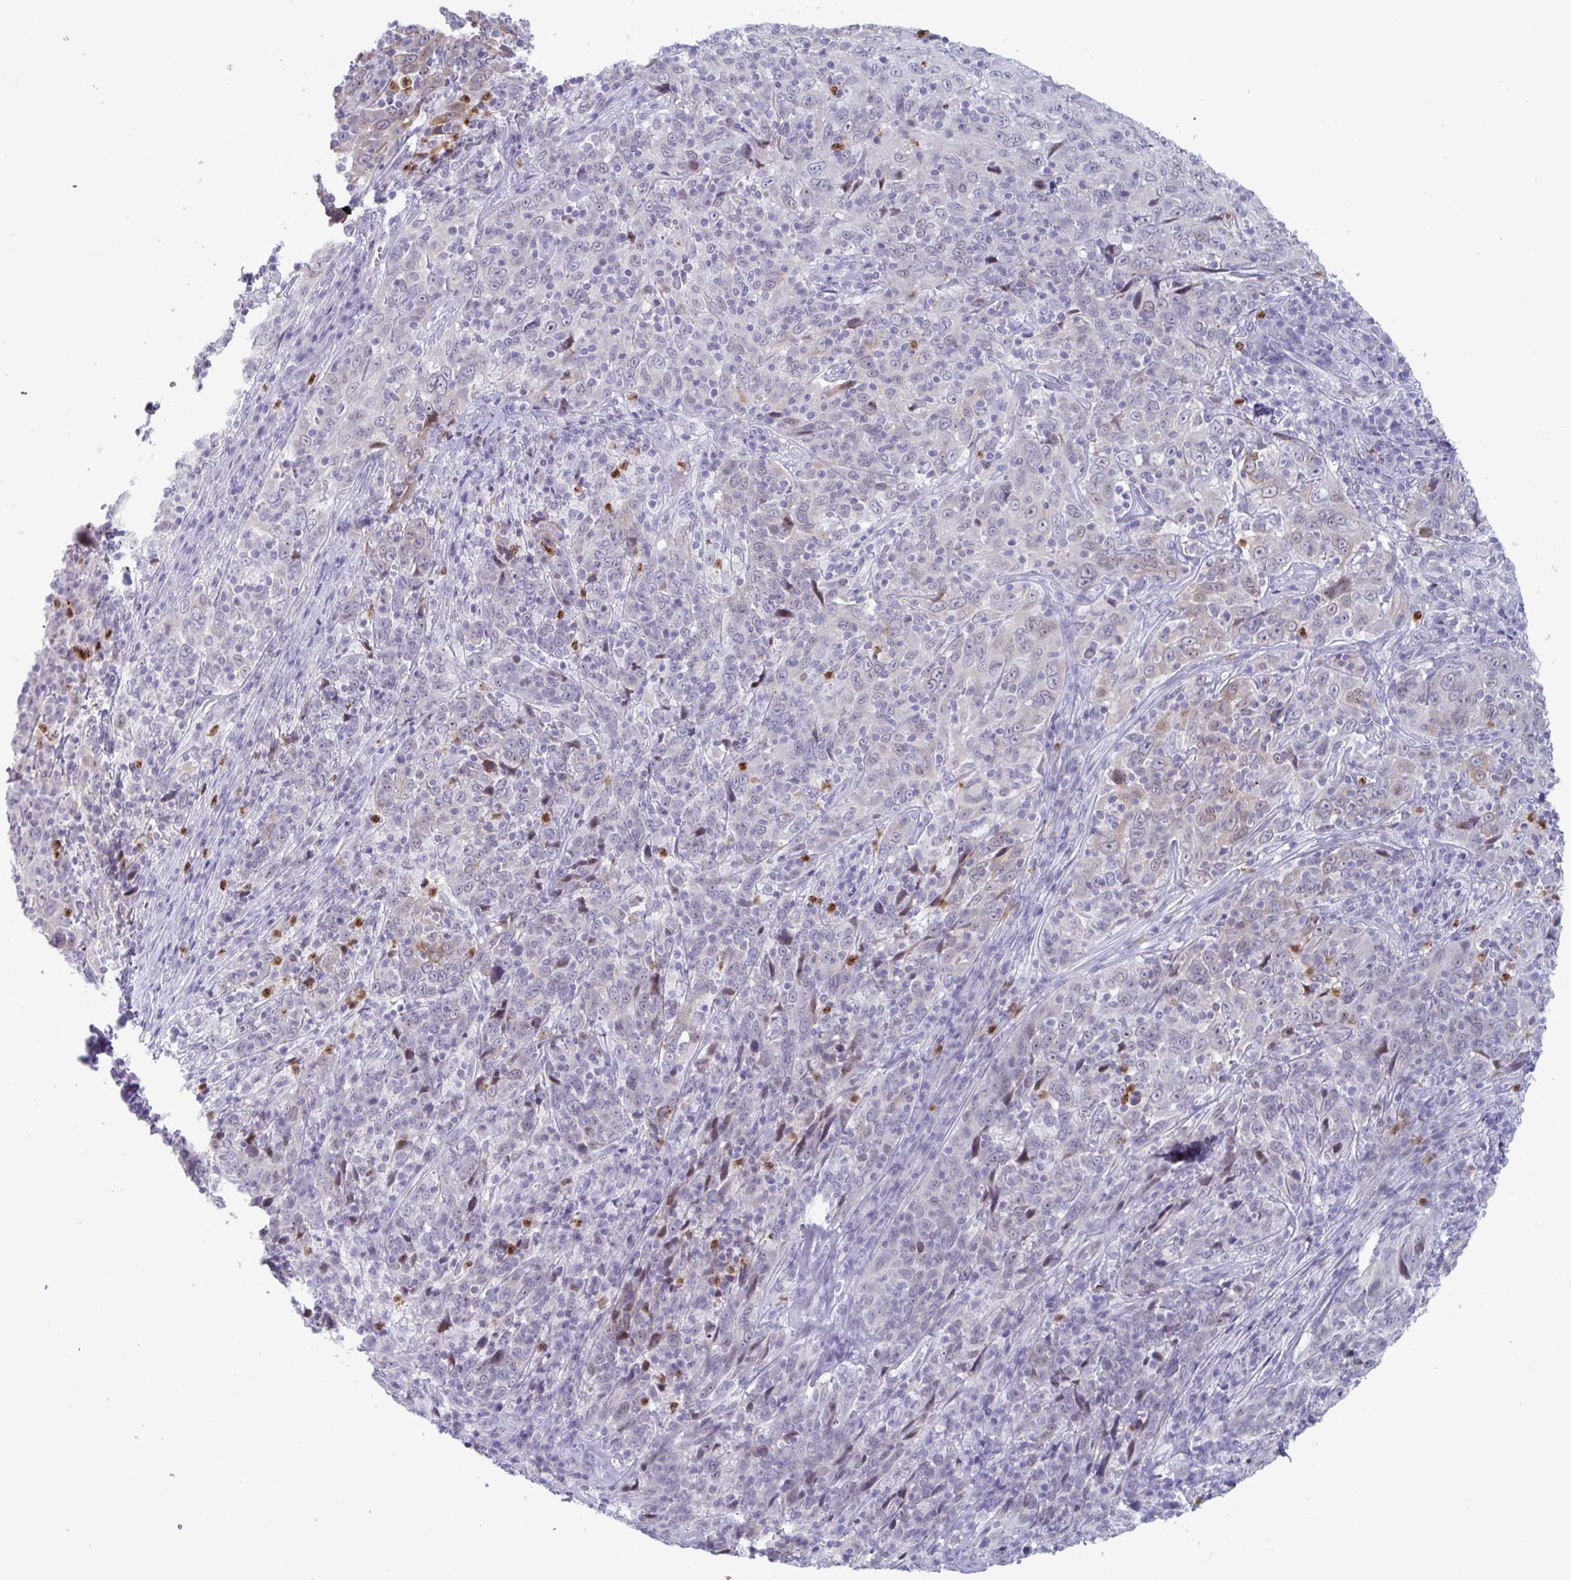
{"staining": {"intensity": "weak", "quantity": "<25%", "location": "cytoplasmic/membranous"}, "tissue": "cervical cancer", "cell_type": "Tumor cells", "image_type": "cancer", "snomed": [{"axis": "morphology", "description": "Squamous cell carcinoma, NOS"}, {"axis": "topography", "description": "Cervix"}], "caption": "DAB immunohistochemical staining of human cervical cancer shows no significant staining in tumor cells.", "gene": "CYP4F11", "patient": {"sex": "female", "age": 46}}